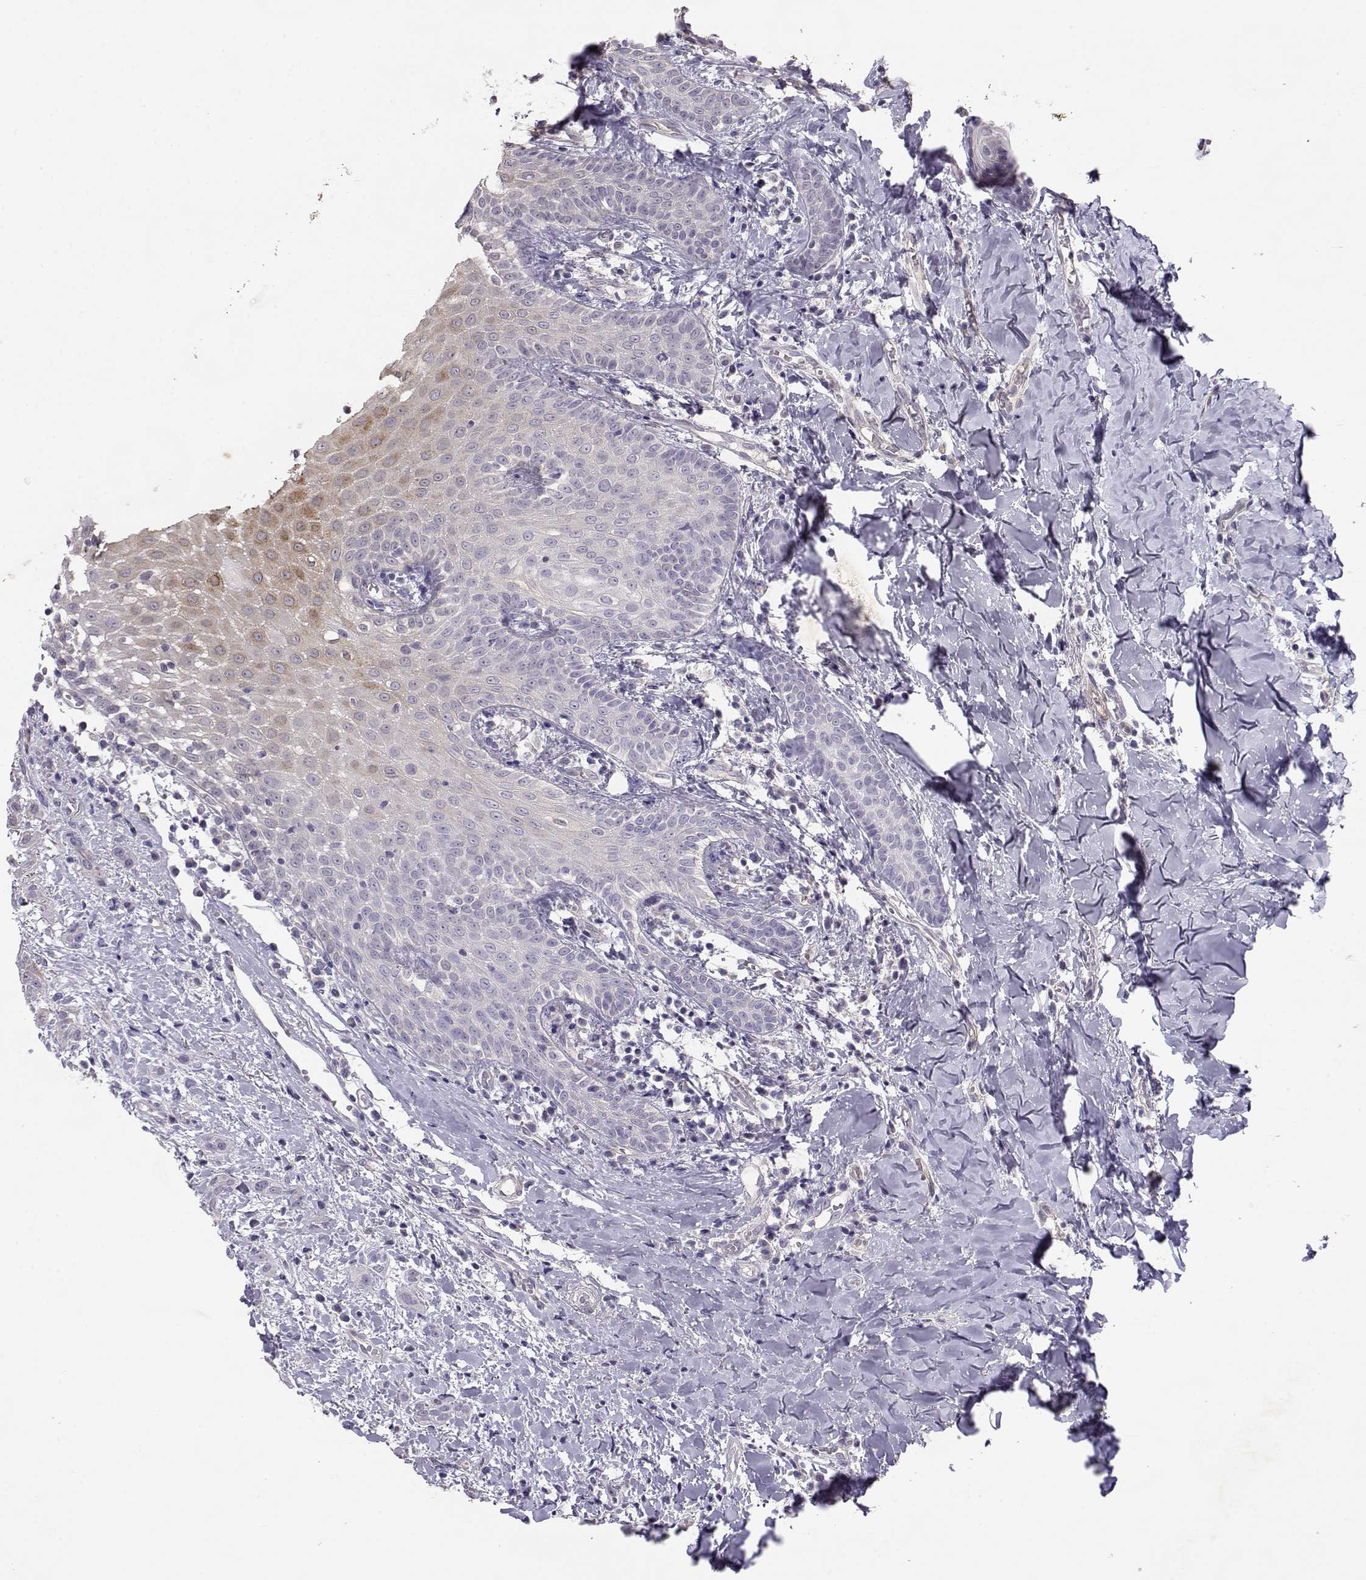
{"staining": {"intensity": "negative", "quantity": "none", "location": "none"}, "tissue": "head and neck cancer", "cell_type": "Tumor cells", "image_type": "cancer", "snomed": [{"axis": "morphology", "description": "Normal tissue, NOS"}, {"axis": "morphology", "description": "Squamous cell carcinoma, NOS"}, {"axis": "topography", "description": "Oral tissue"}, {"axis": "topography", "description": "Salivary gland"}, {"axis": "topography", "description": "Head-Neck"}], "caption": "This is a histopathology image of IHC staining of head and neck cancer, which shows no expression in tumor cells. The staining is performed using DAB (3,3'-diaminobenzidine) brown chromogen with nuclei counter-stained in using hematoxylin.", "gene": "ENDOU", "patient": {"sex": "female", "age": 62}}